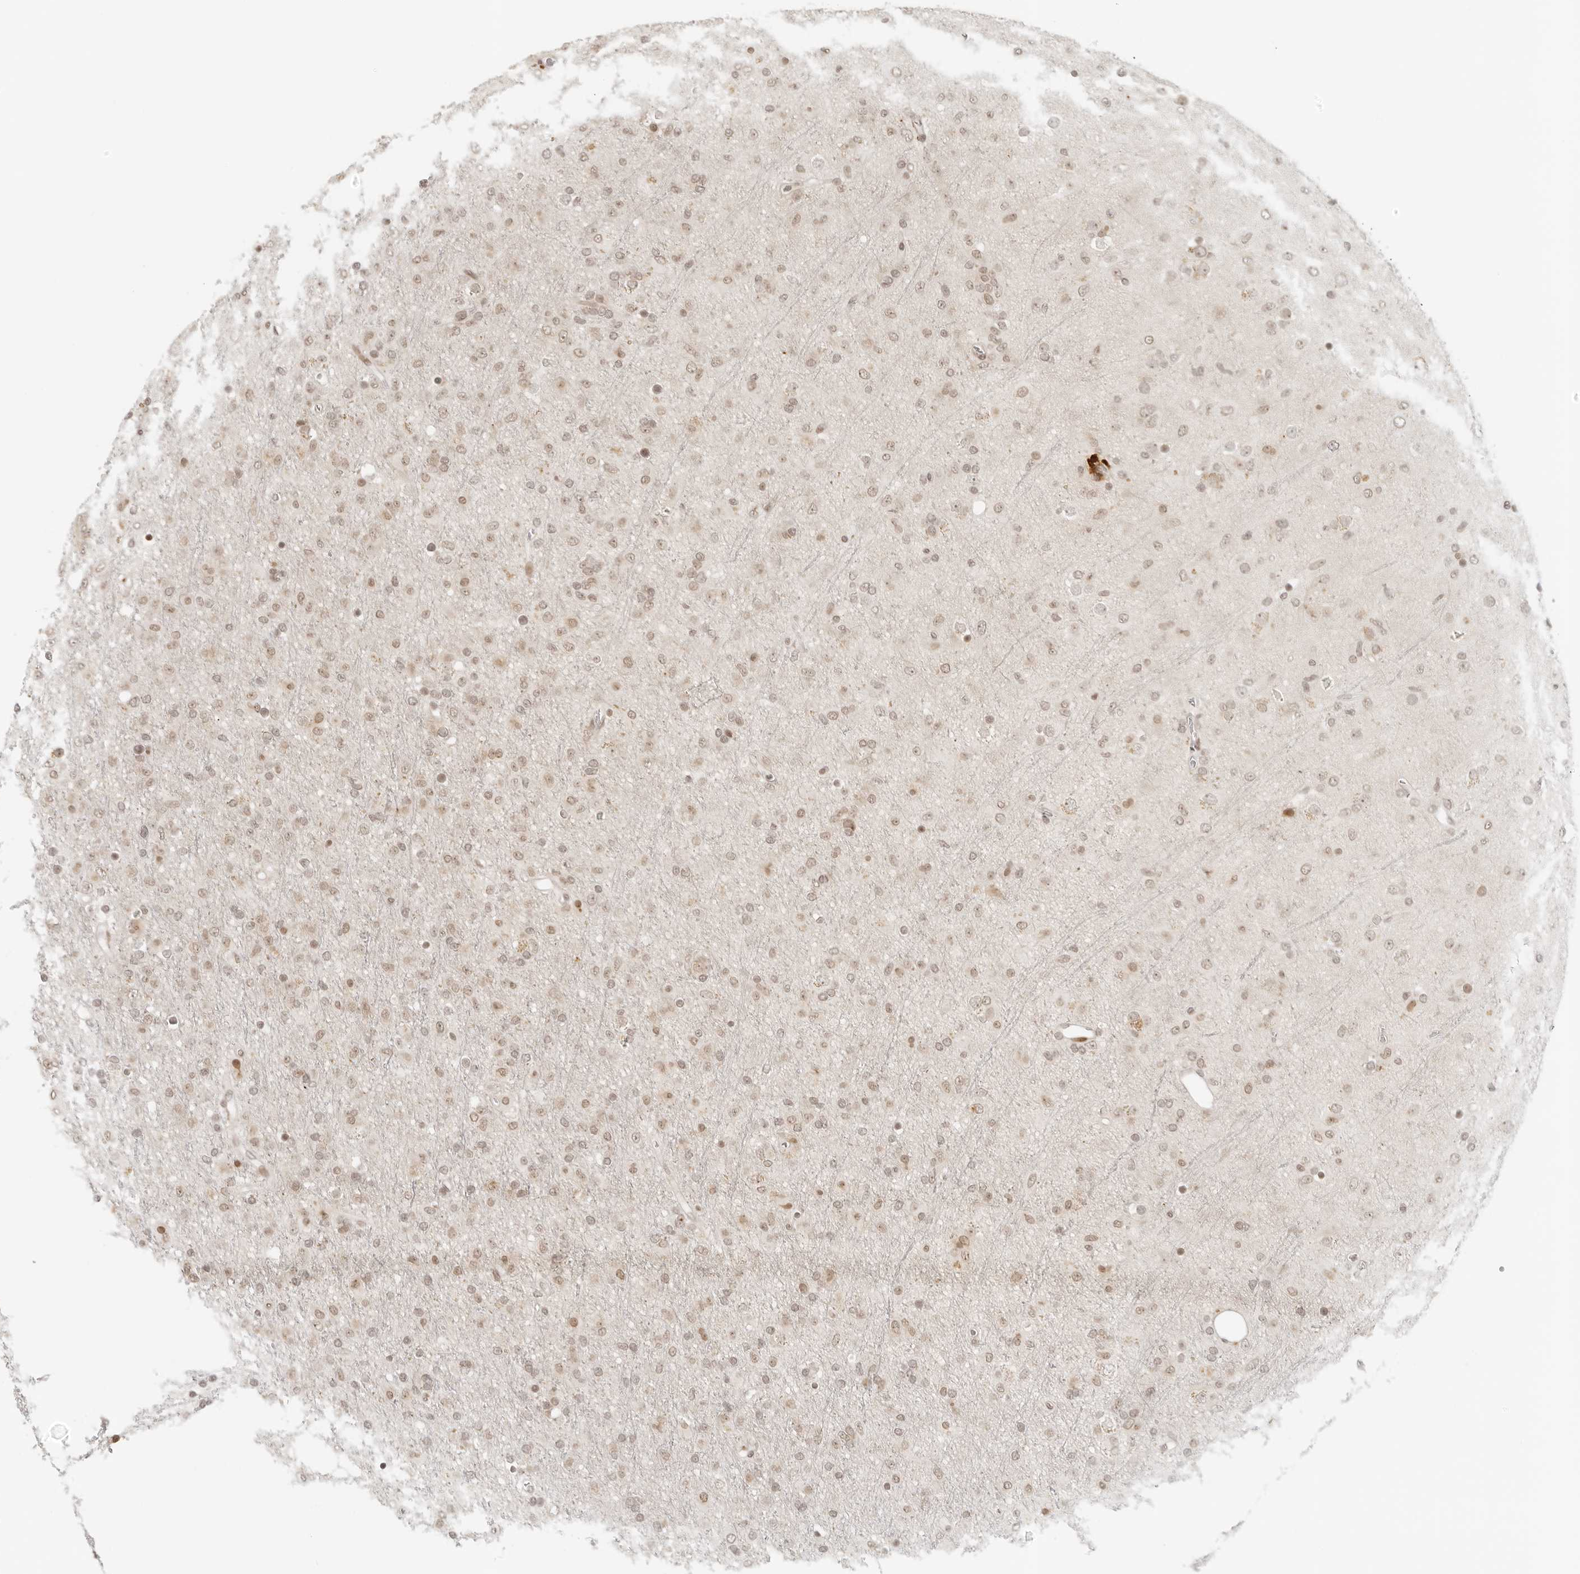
{"staining": {"intensity": "weak", "quantity": ">75%", "location": "nuclear"}, "tissue": "glioma", "cell_type": "Tumor cells", "image_type": "cancer", "snomed": [{"axis": "morphology", "description": "Glioma, malignant, Low grade"}, {"axis": "topography", "description": "Brain"}], "caption": "A photomicrograph of glioma stained for a protein demonstrates weak nuclear brown staining in tumor cells.", "gene": "ZNF407", "patient": {"sex": "male", "age": 65}}